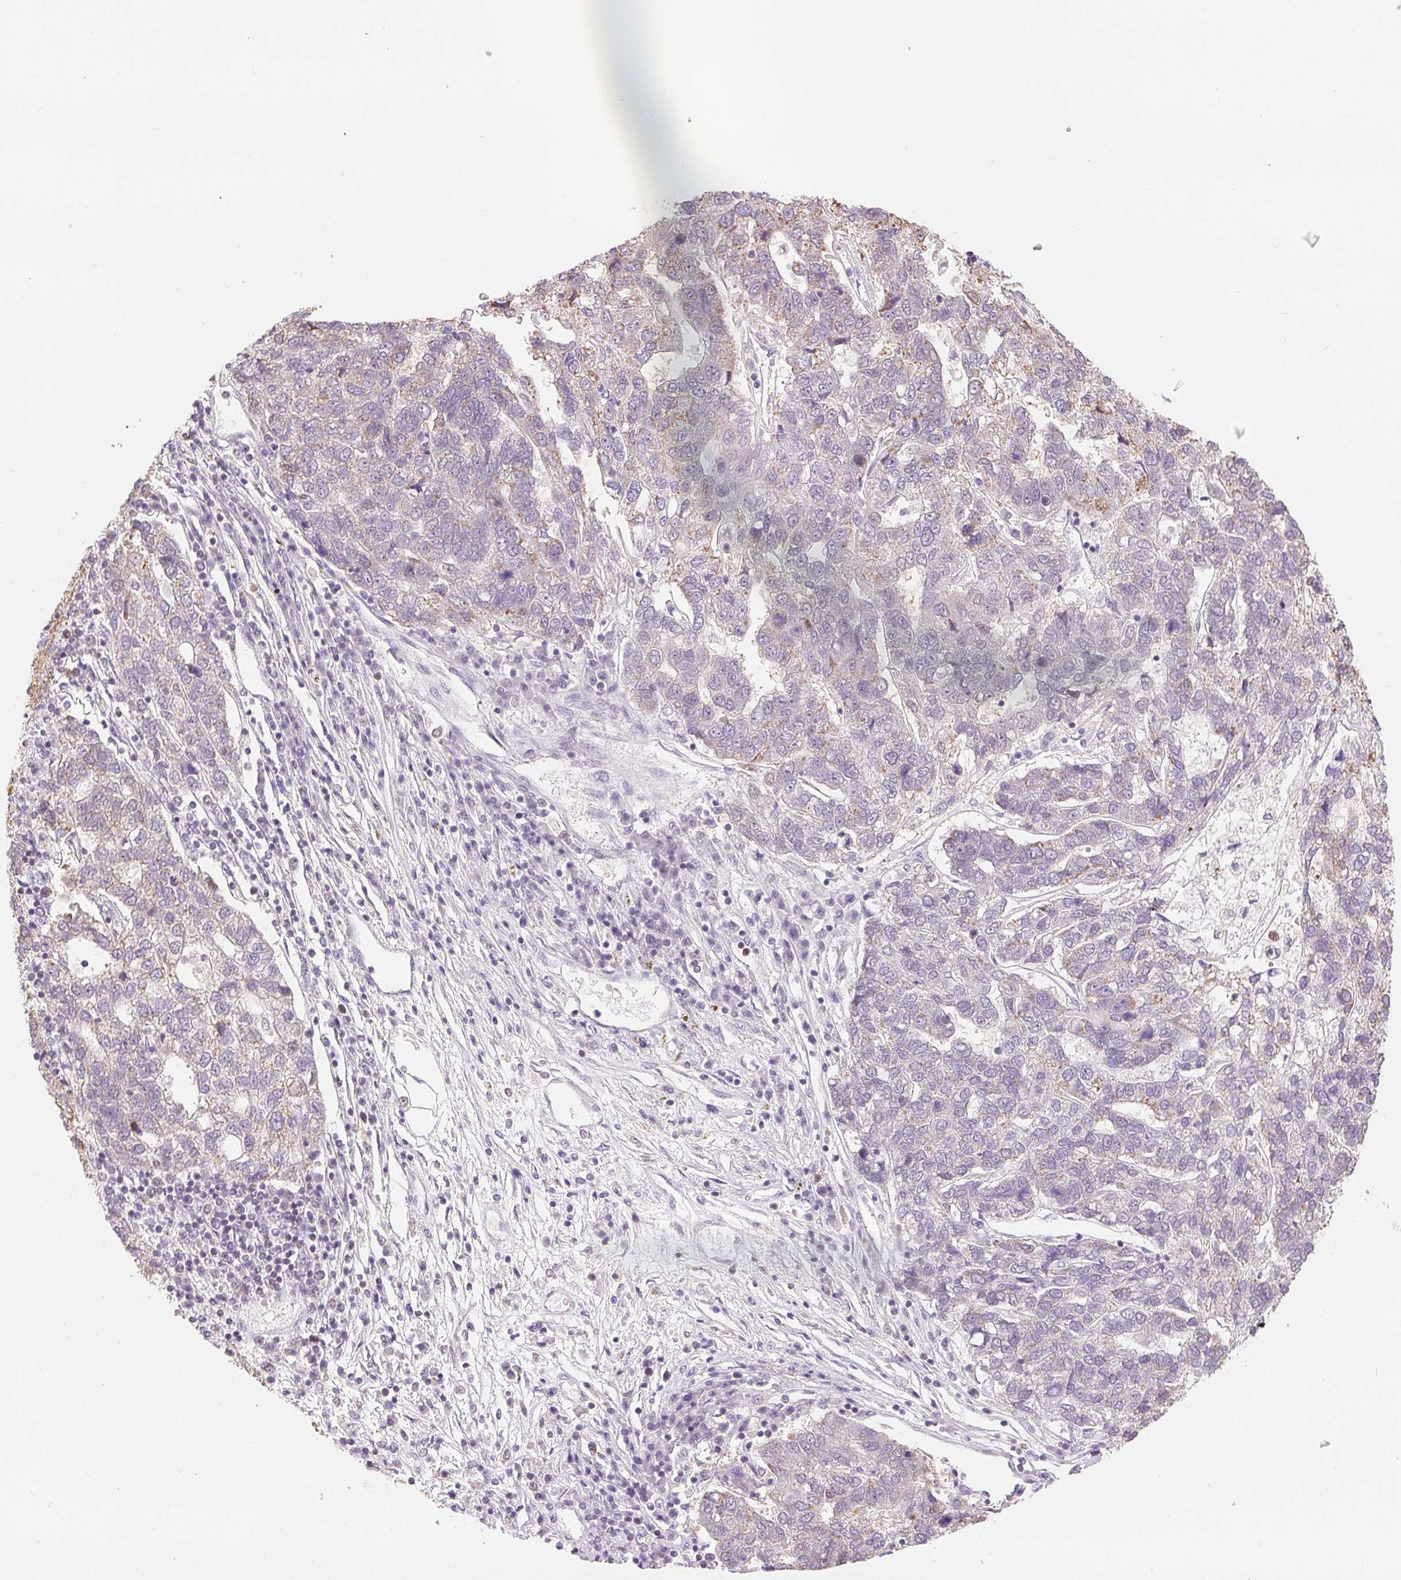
{"staining": {"intensity": "negative", "quantity": "none", "location": "none"}, "tissue": "pancreatic cancer", "cell_type": "Tumor cells", "image_type": "cancer", "snomed": [{"axis": "morphology", "description": "Adenocarcinoma, NOS"}, {"axis": "topography", "description": "Pancreas"}], "caption": "This image is of pancreatic adenocarcinoma stained with IHC to label a protein in brown with the nuclei are counter-stained blue. There is no staining in tumor cells. (Brightfield microscopy of DAB immunohistochemistry at high magnification).", "gene": "POU2F2", "patient": {"sex": "female", "age": 61}}